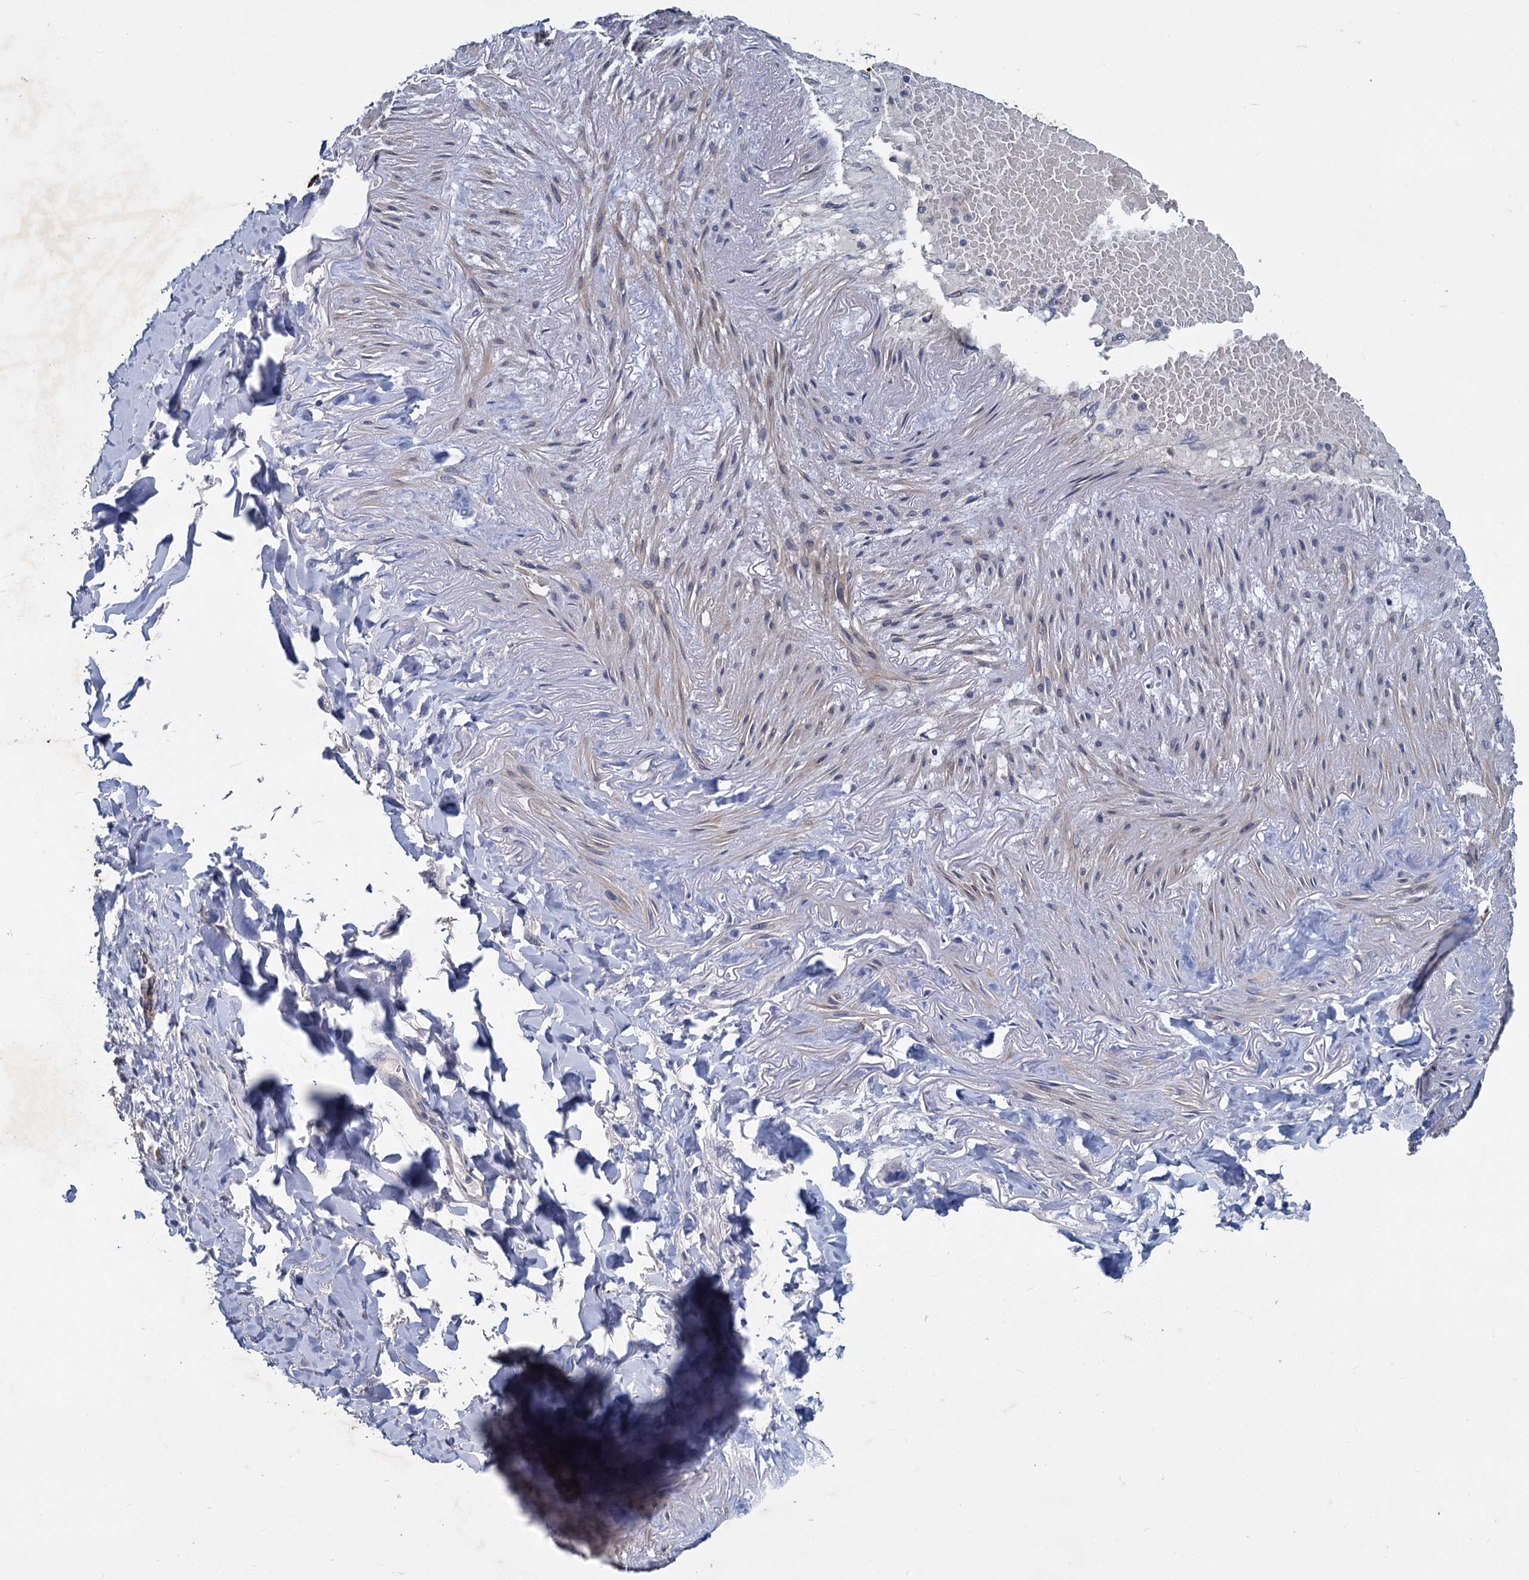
{"staining": {"intensity": "negative", "quantity": "none", "location": "none"}, "tissue": "lung cancer", "cell_type": "Tumor cells", "image_type": "cancer", "snomed": [{"axis": "morphology", "description": "Adenocarcinoma, NOS"}, {"axis": "topography", "description": "Lung"}], "caption": "Adenocarcinoma (lung) was stained to show a protein in brown. There is no significant expression in tumor cells.", "gene": "SLC2A7", "patient": {"sex": "male", "age": 64}}